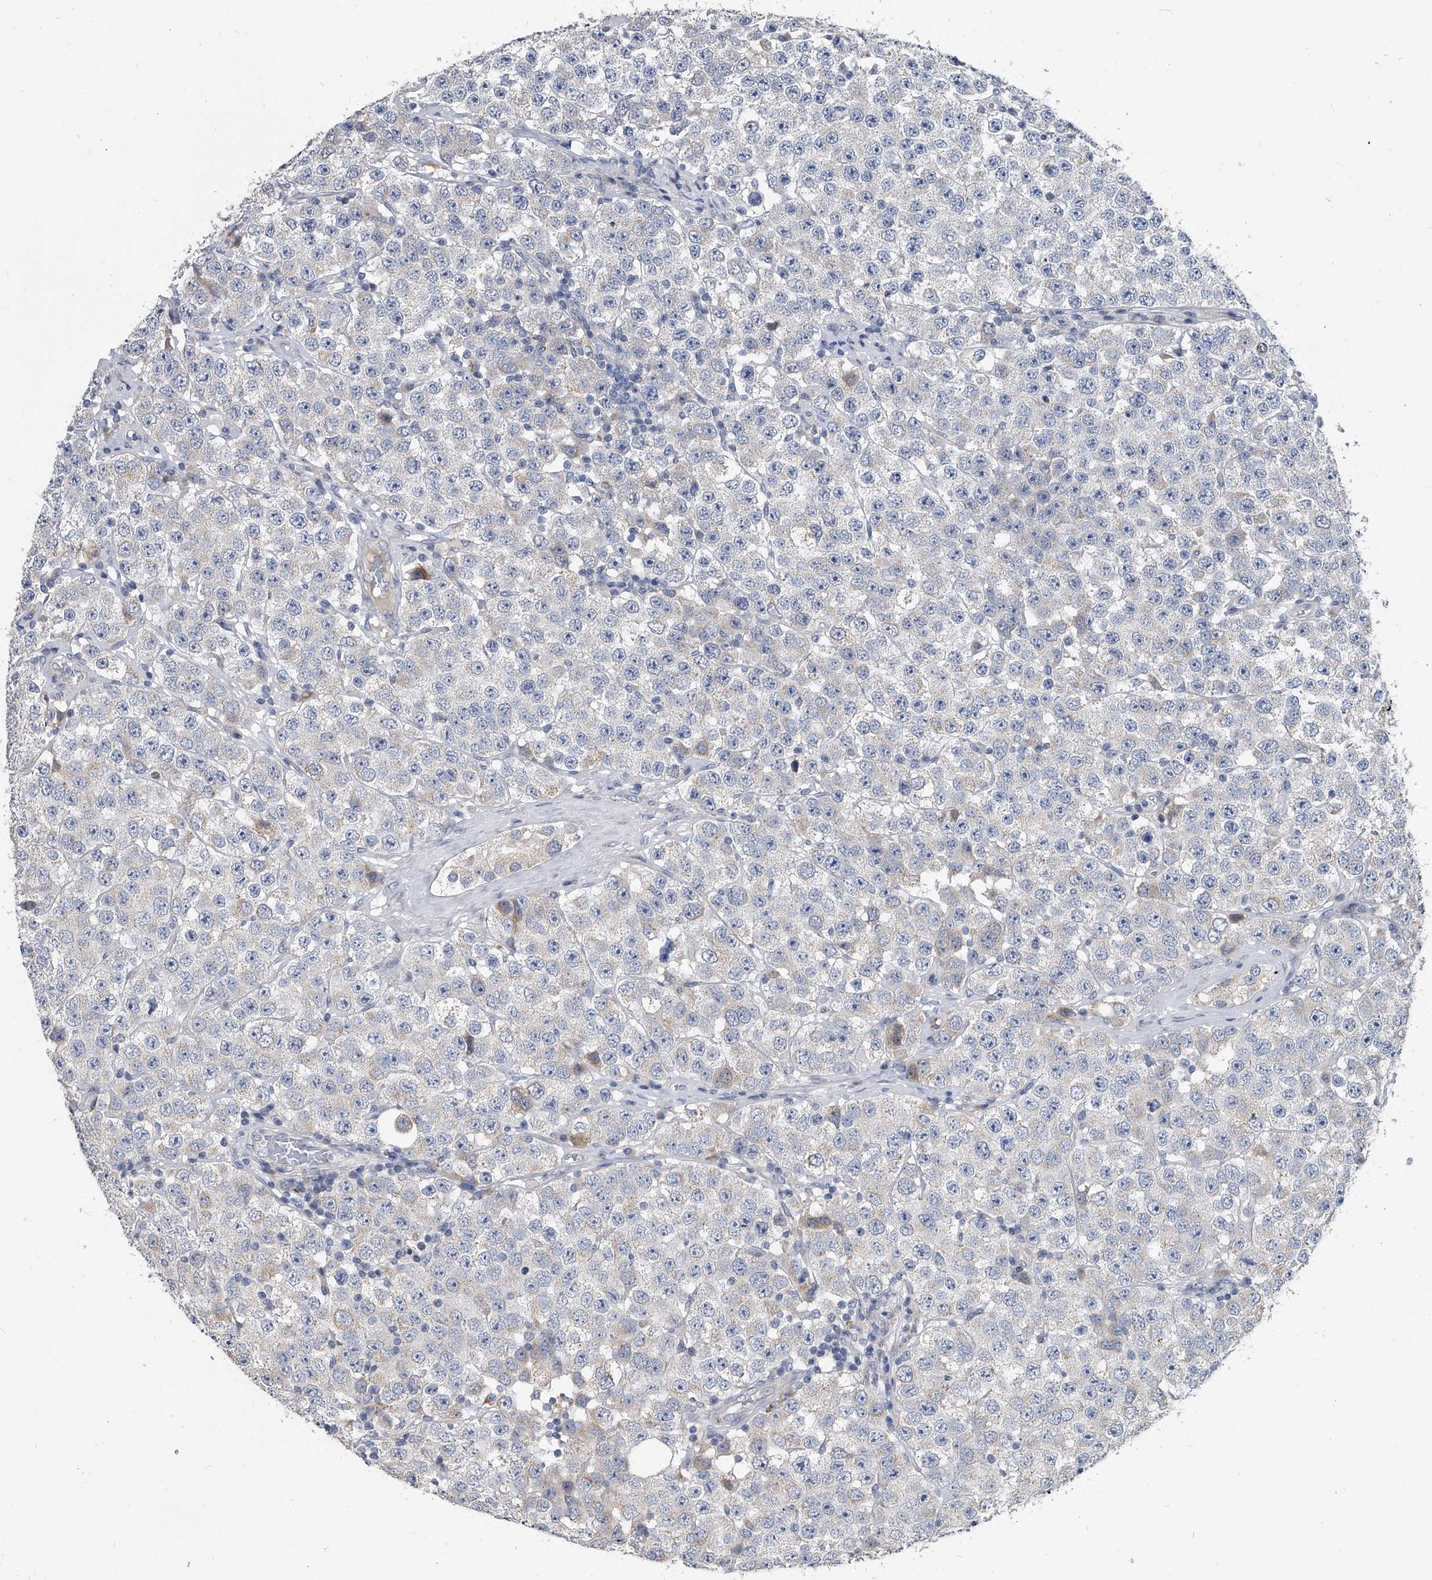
{"staining": {"intensity": "negative", "quantity": "none", "location": "none"}, "tissue": "testis cancer", "cell_type": "Tumor cells", "image_type": "cancer", "snomed": [{"axis": "morphology", "description": "Seminoma, NOS"}, {"axis": "topography", "description": "Testis"}], "caption": "A high-resolution image shows immunohistochemistry staining of testis seminoma, which shows no significant expression in tumor cells. Nuclei are stained in blue.", "gene": "SPP1", "patient": {"sex": "male", "age": 28}}